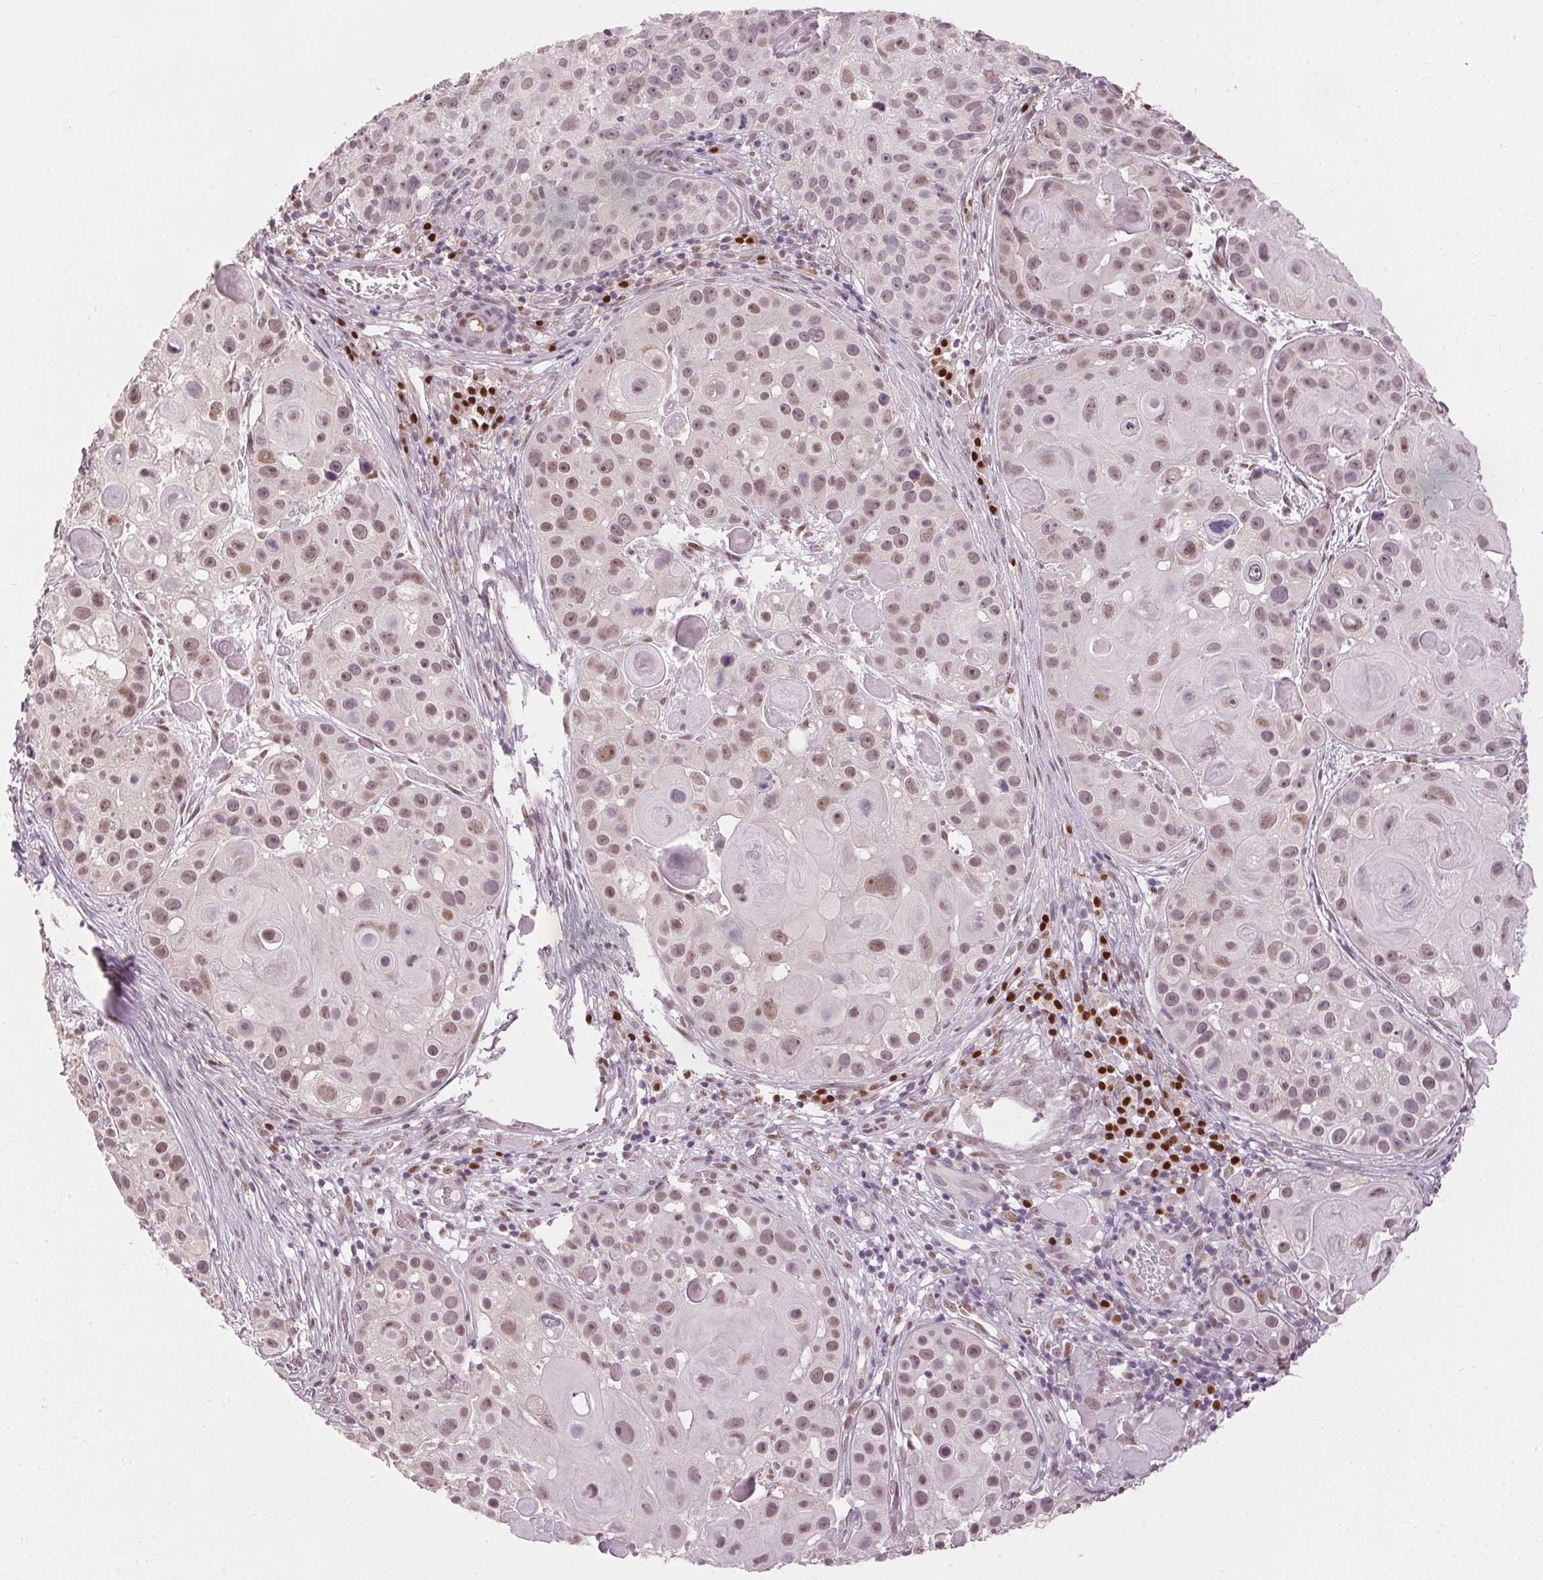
{"staining": {"intensity": "weak", "quantity": "25%-75%", "location": "nuclear"}, "tissue": "skin cancer", "cell_type": "Tumor cells", "image_type": "cancer", "snomed": [{"axis": "morphology", "description": "Squamous cell carcinoma, NOS"}, {"axis": "topography", "description": "Skin"}], "caption": "Immunohistochemical staining of human squamous cell carcinoma (skin) displays low levels of weak nuclear protein positivity in approximately 25%-75% of tumor cells.", "gene": "SLC39A3", "patient": {"sex": "male", "age": 92}}